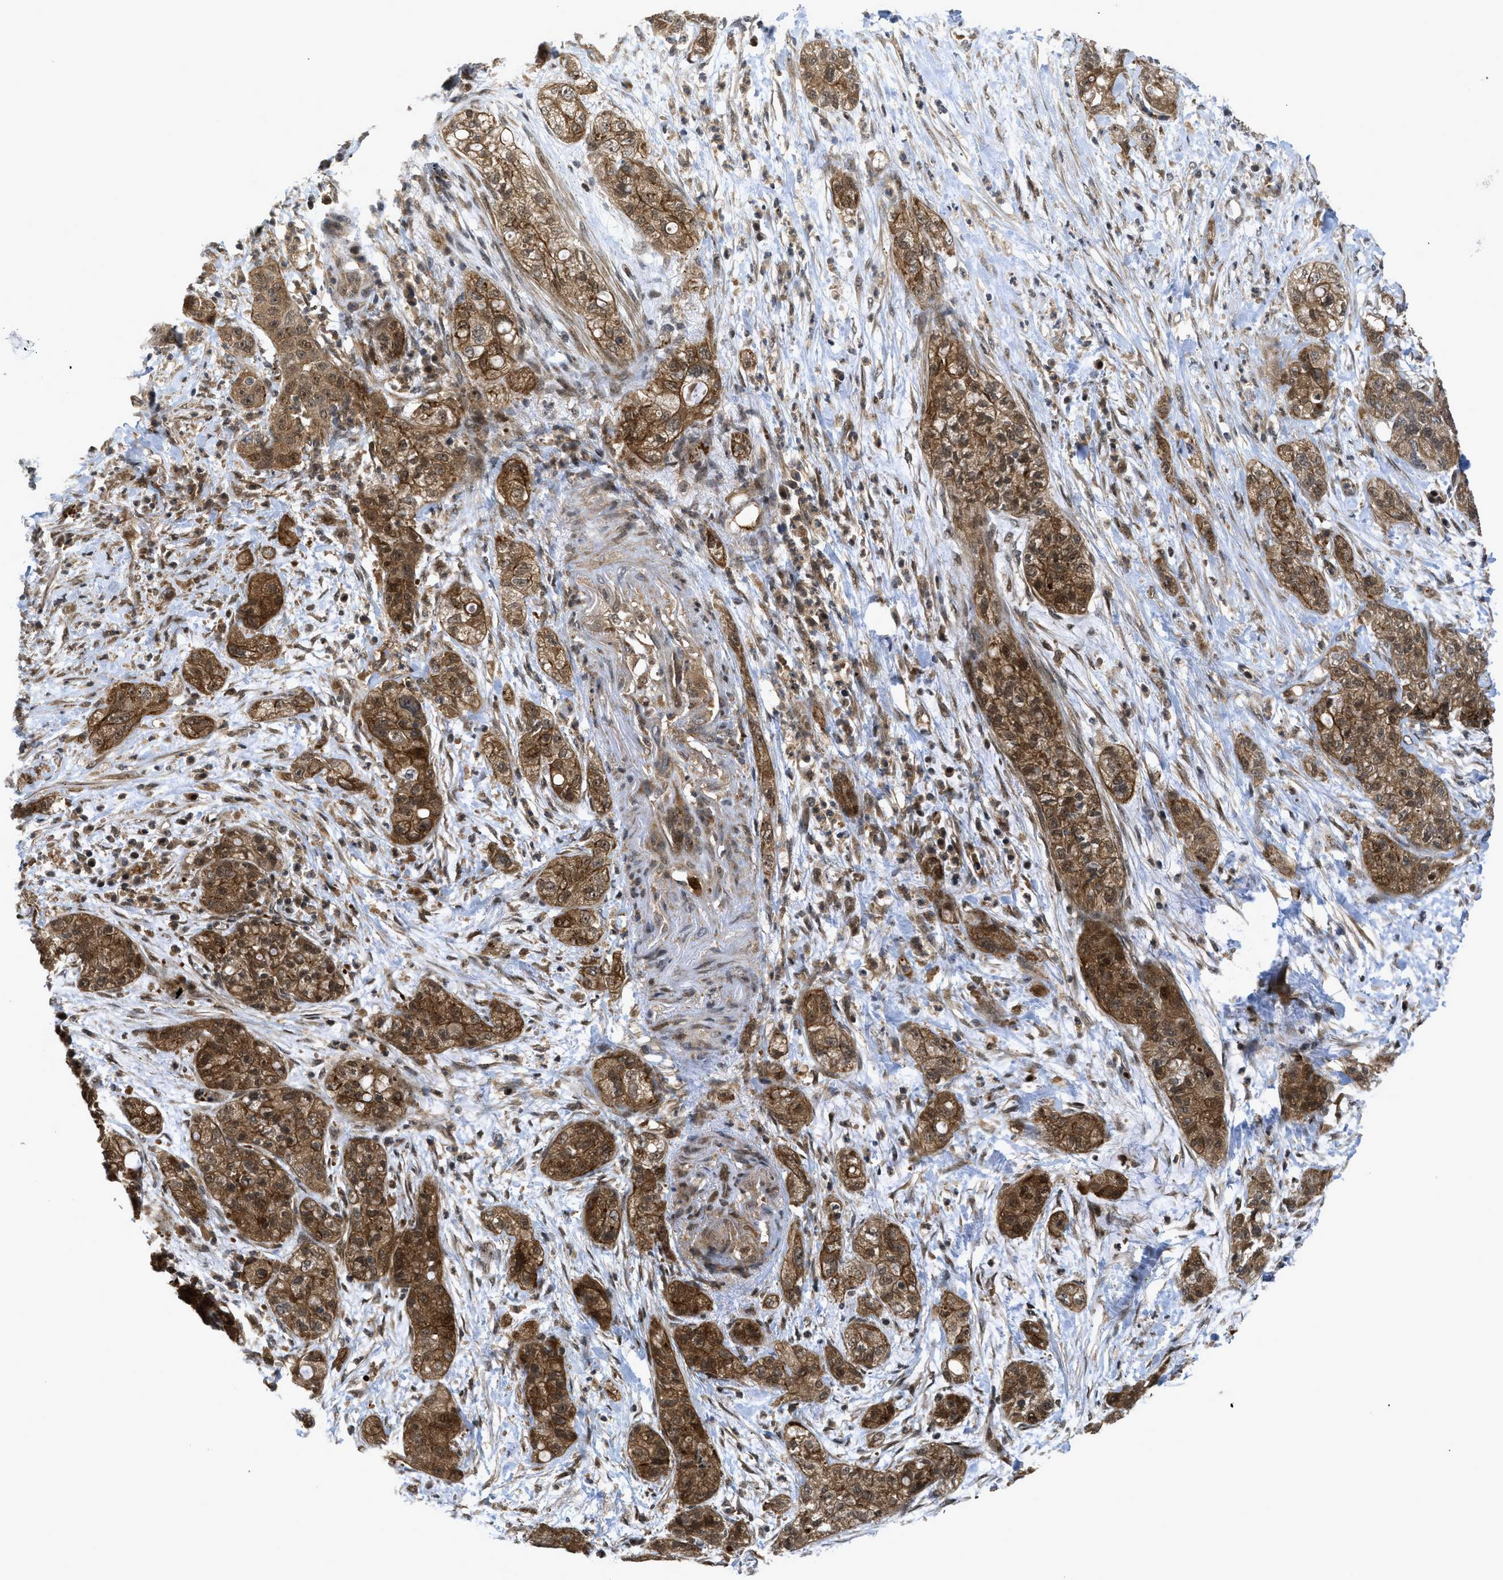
{"staining": {"intensity": "moderate", "quantity": ">75%", "location": "cytoplasmic/membranous,nuclear"}, "tissue": "pancreatic cancer", "cell_type": "Tumor cells", "image_type": "cancer", "snomed": [{"axis": "morphology", "description": "Adenocarcinoma, NOS"}, {"axis": "topography", "description": "Pancreas"}], "caption": "Immunohistochemical staining of human adenocarcinoma (pancreatic) shows medium levels of moderate cytoplasmic/membranous and nuclear positivity in approximately >75% of tumor cells. (DAB (3,3'-diaminobenzidine) IHC, brown staining for protein, blue staining for nuclei).", "gene": "DNAJC28", "patient": {"sex": "female", "age": 78}}